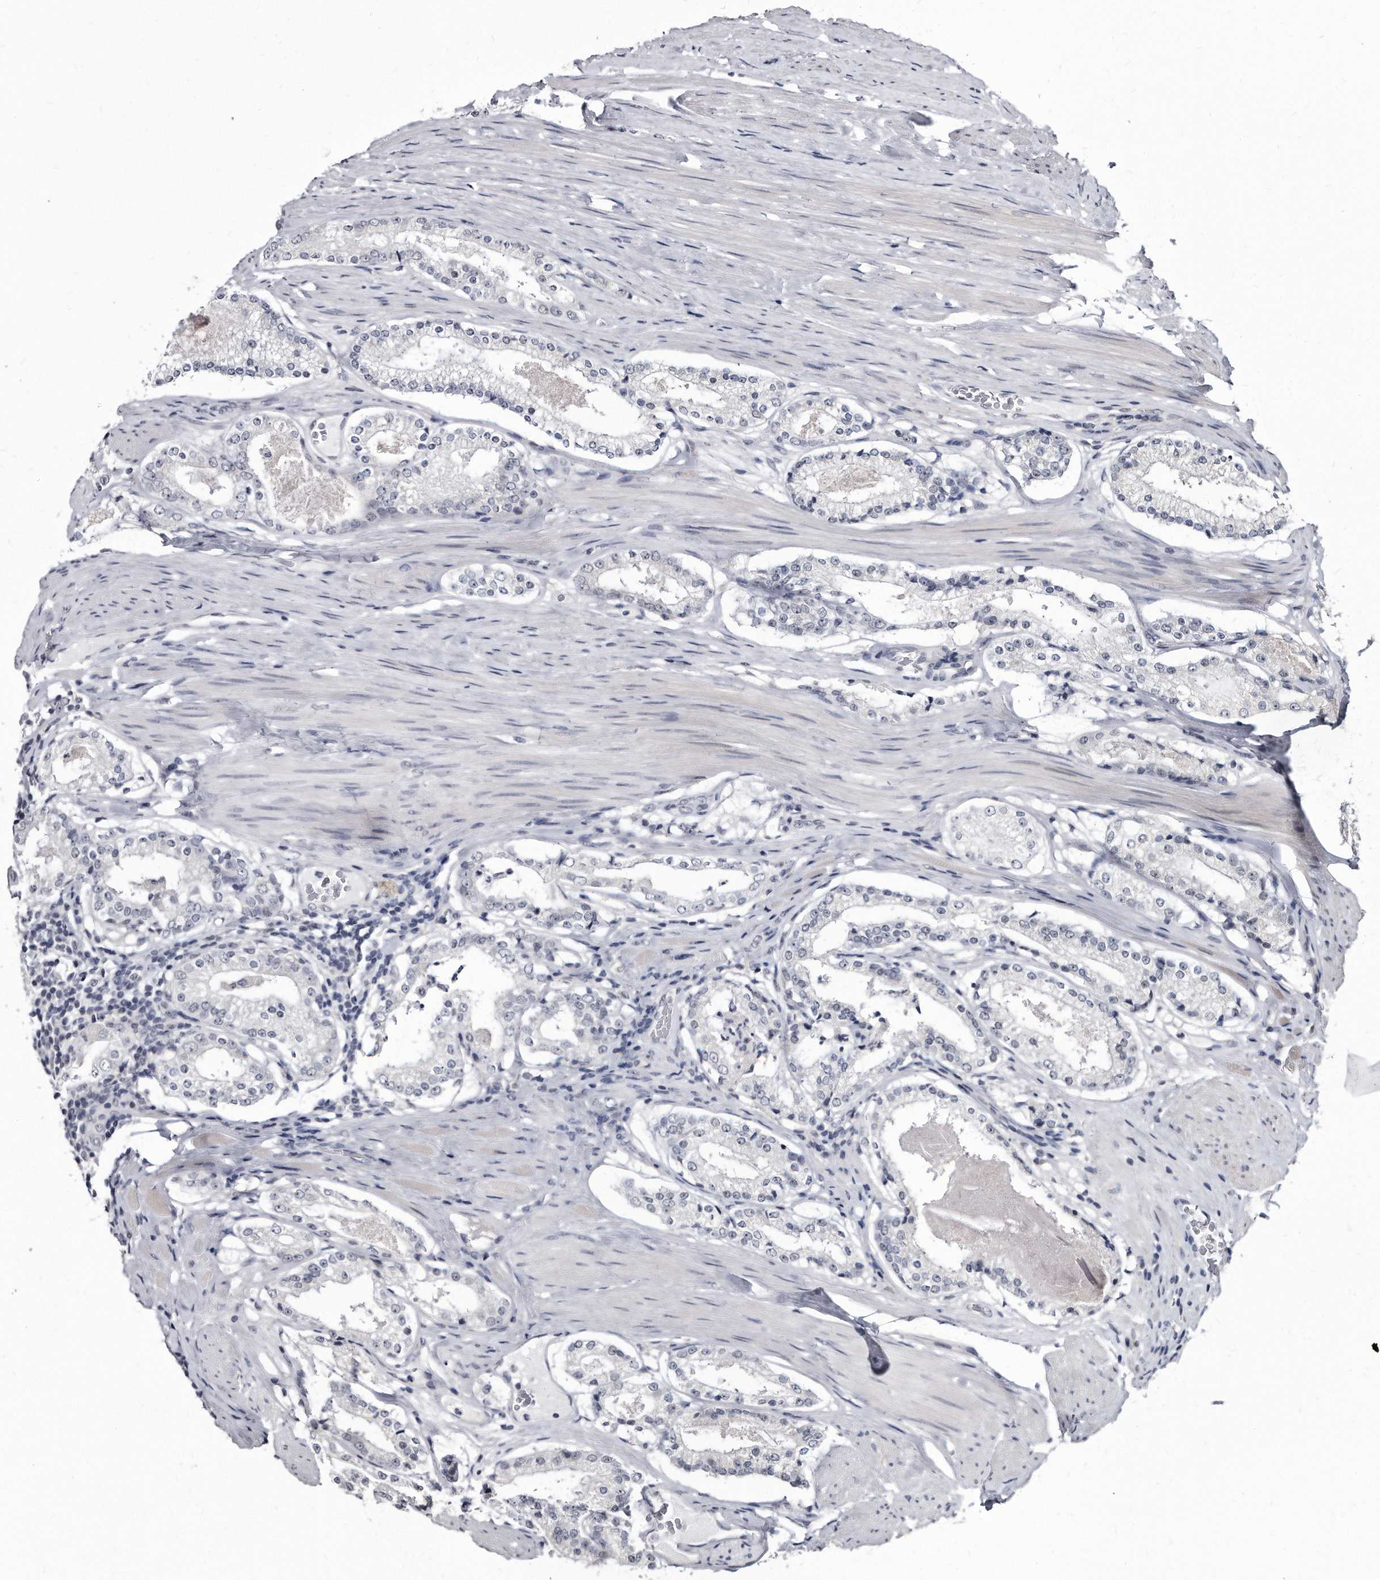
{"staining": {"intensity": "negative", "quantity": "none", "location": "none"}, "tissue": "prostate cancer", "cell_type": "Tumor cells", "image_type": "cancer", "snomed": [{"axis": "morphology", "description": "Adenocarcinoma, Low grade"}, {"axis": "topography", "description": "Prostate"}], "caption": "Human adenocarcinoma (low-grade) (prostate) stained for a protein using immunohistochemistry (IHC) shows no positivity in tumor cells.", "gene": "KLHDC3", "patient": {"sex": "male", "age": 70}}